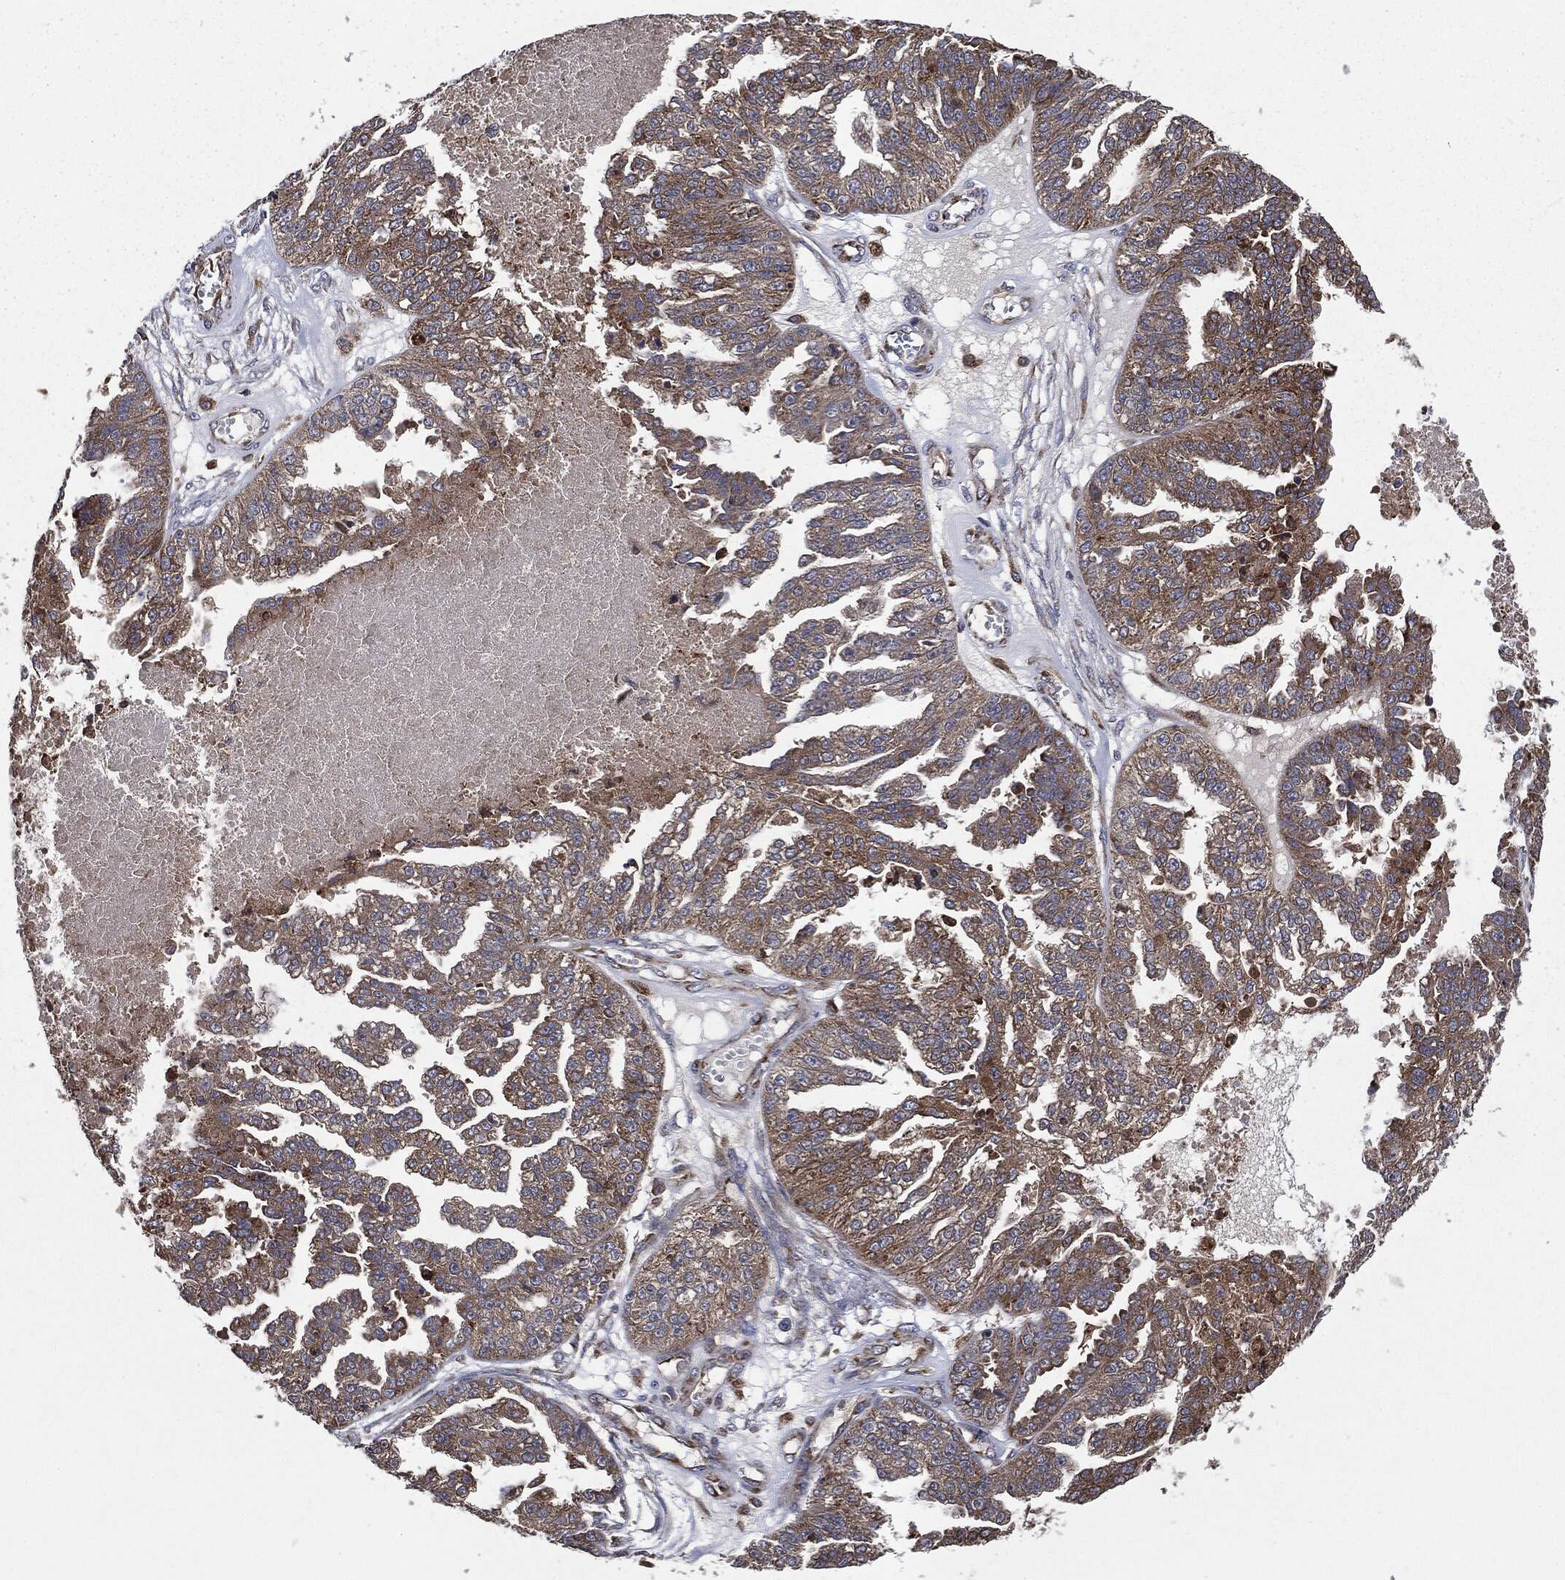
{"staining": {"intensity": "moderate", "quantity": "25%-75%", "location": "cytoplasmic/membranous"}, "tissue": "ovarian cancer", "cell_type": "Tumor cells", "image_type": "cancer", "snomed": [{"axis": "morphology", "description": "Cystadenocarcinoma, serous, NOS"}, {"axis": "topography", "description": "Ovary"}], "caption": "Immunohistochemical staining of ovarian cancer demonstrates medium levels of moderate cytoplasmic/membranous expression in approximately 25%-75% of tumor cells. The staining is performed using DAB brown chromogen to label protein expression. The nuclei are counter-stained blue using hematoxylin.", "gene": "PLOD3", "patient": {"sex": "female", "age": 58}}